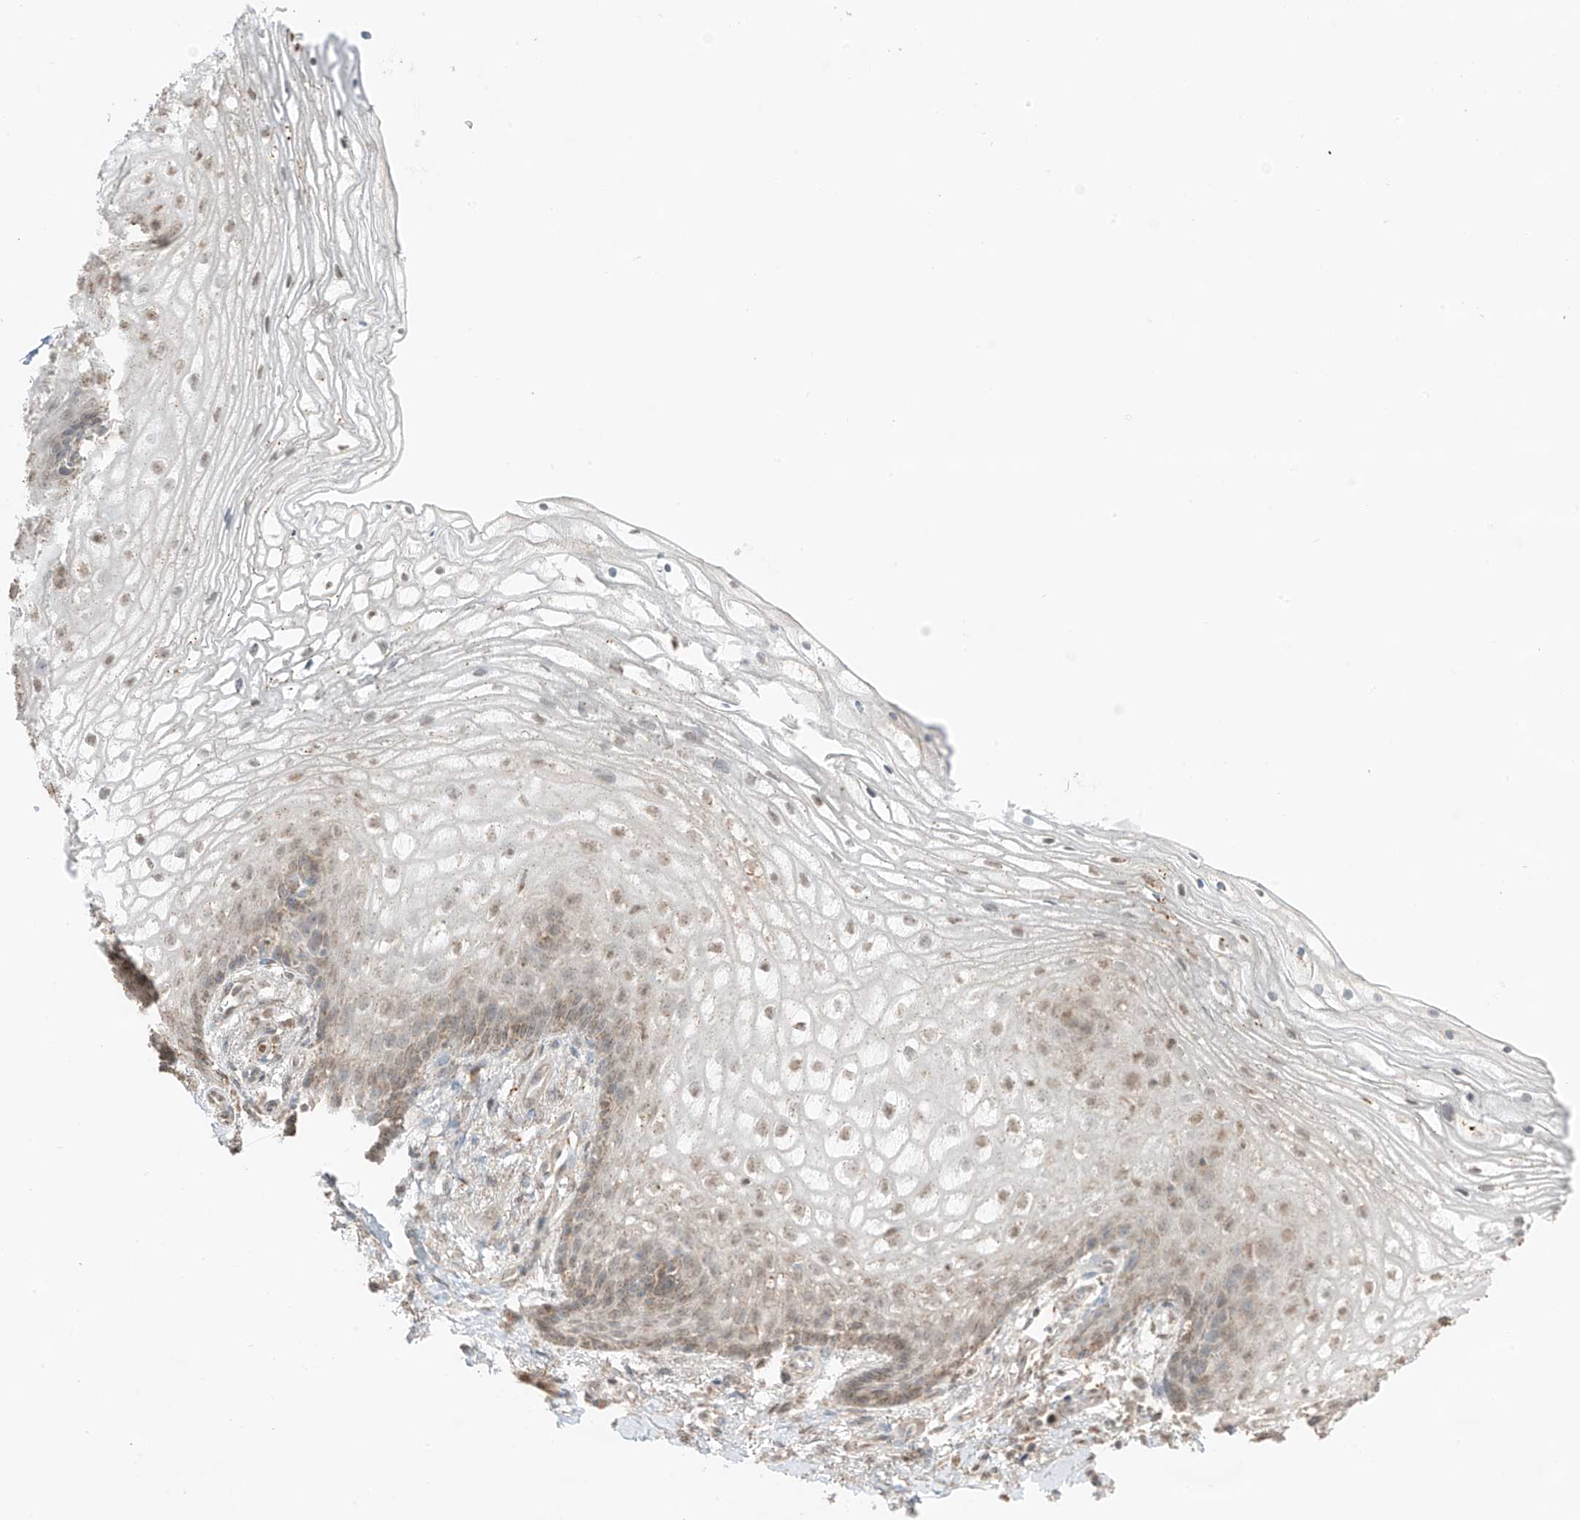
{"staining": {"intensity": "weak", "quantity": "25%-75%", "location": "nuclear"}, "tissue": "vagina", "cell_type": "Squamous epithelial cells", "image_type": "normal", "snomed": [{"axis": "morphology", "description": "Normal tissue, NOS"}, {"axis": "topography", "description": "Vagina"}], "caption": "This is an image of IHC staining of unremarkable vagina, which shows weak positivity in the nuclear of squamous epithelial cells.", "gene": "N4BP3", "patient": {"sex": "female", "age": 60}}